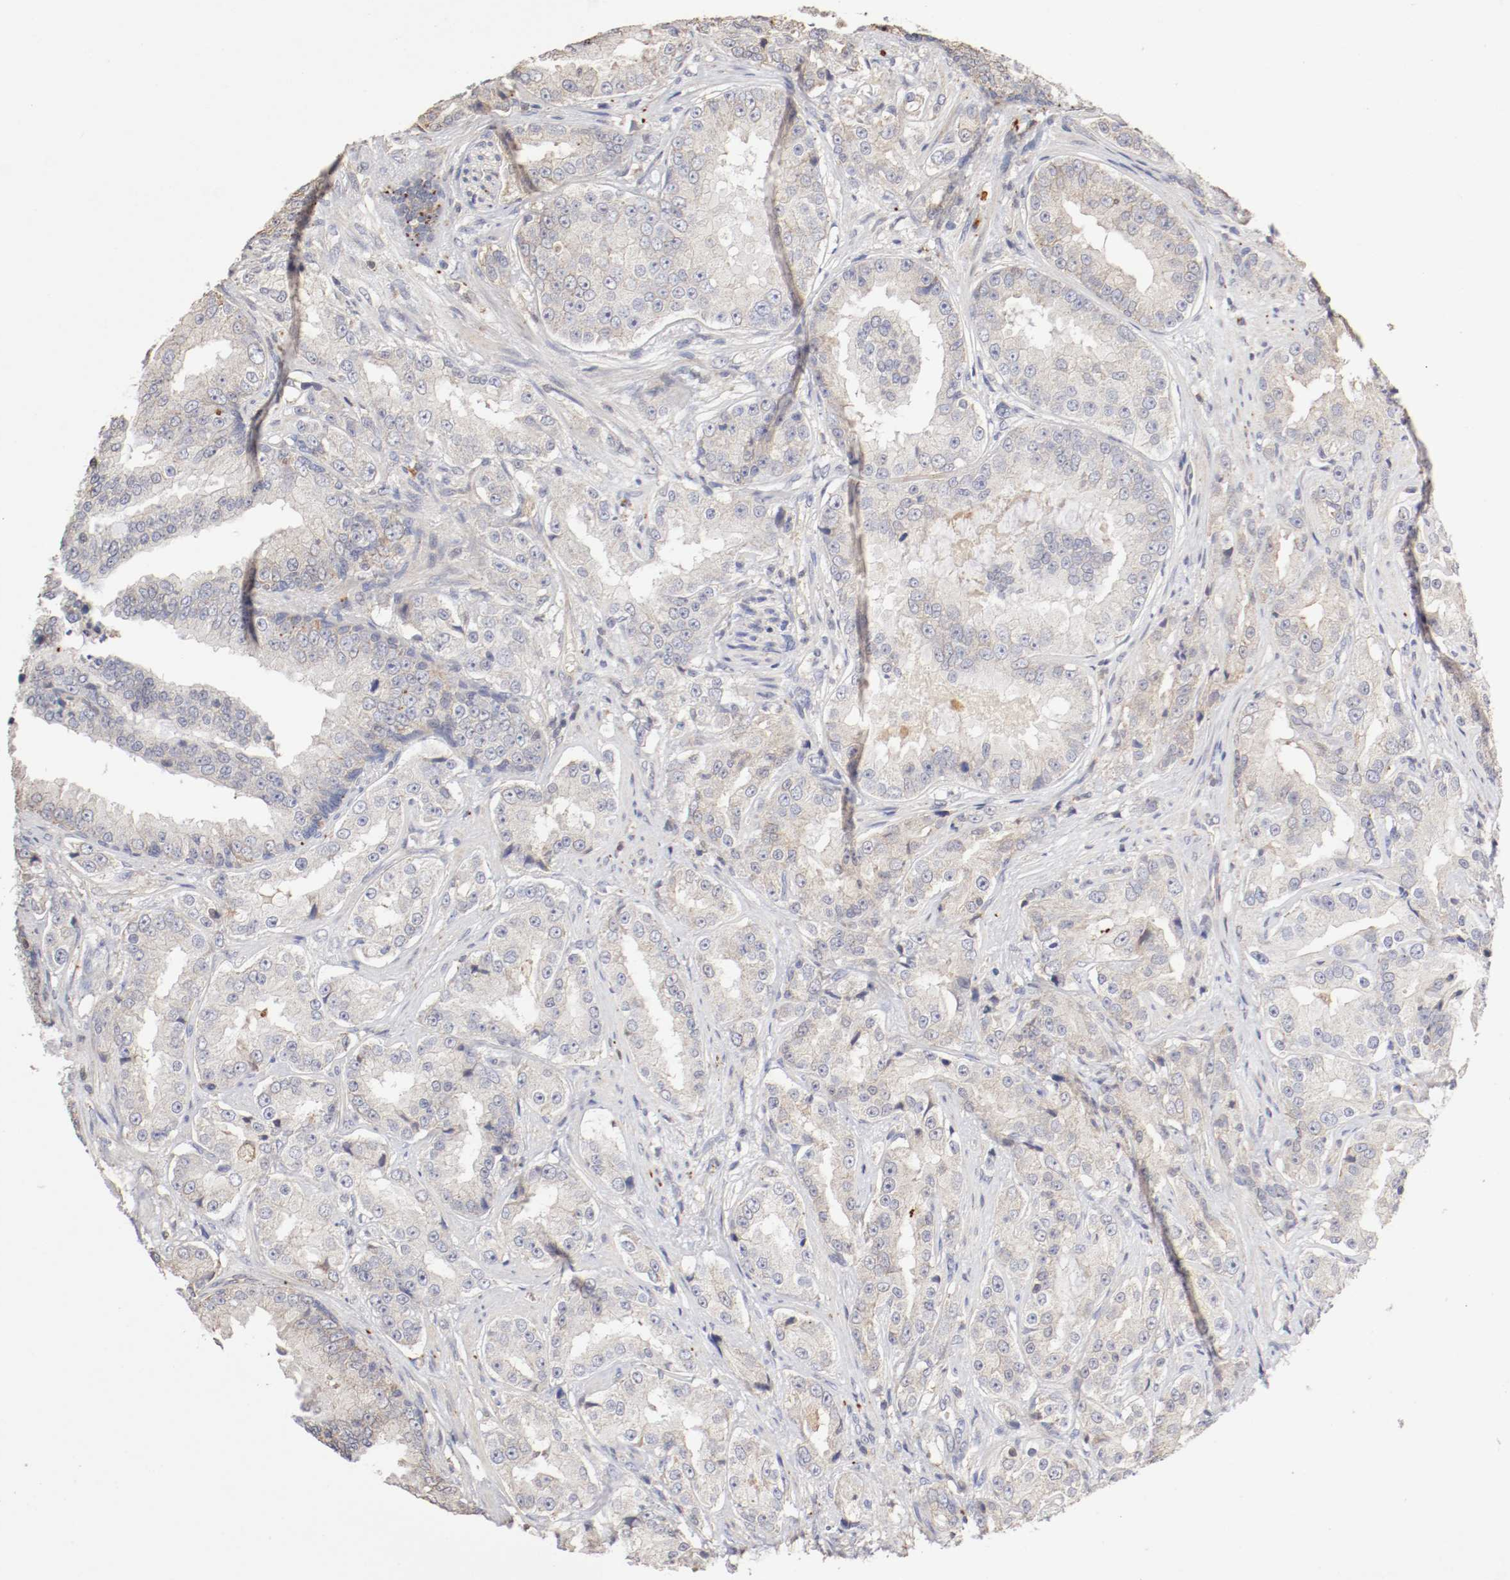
{"staining": {"intensity": "weak", "quantity": "<25%", "location": "cytoplasmic/membranous"}, "tissue": "prostate cancer", "cell_type": "Tumor cells", "image_type": "cancer", "snomed": [{"axis": "morphology", "description": "Adenocarcinoma, High grade"}, {"axis": "topography", "description": "Prostate"}], "caption": "DAB (3,3'-diaminobenzidine) immunohistochemical staining of prostate cancer shows no significant expression in tumor cells.", "gene": "CDK6", "patient": {"sex": "male", "age": 73}}